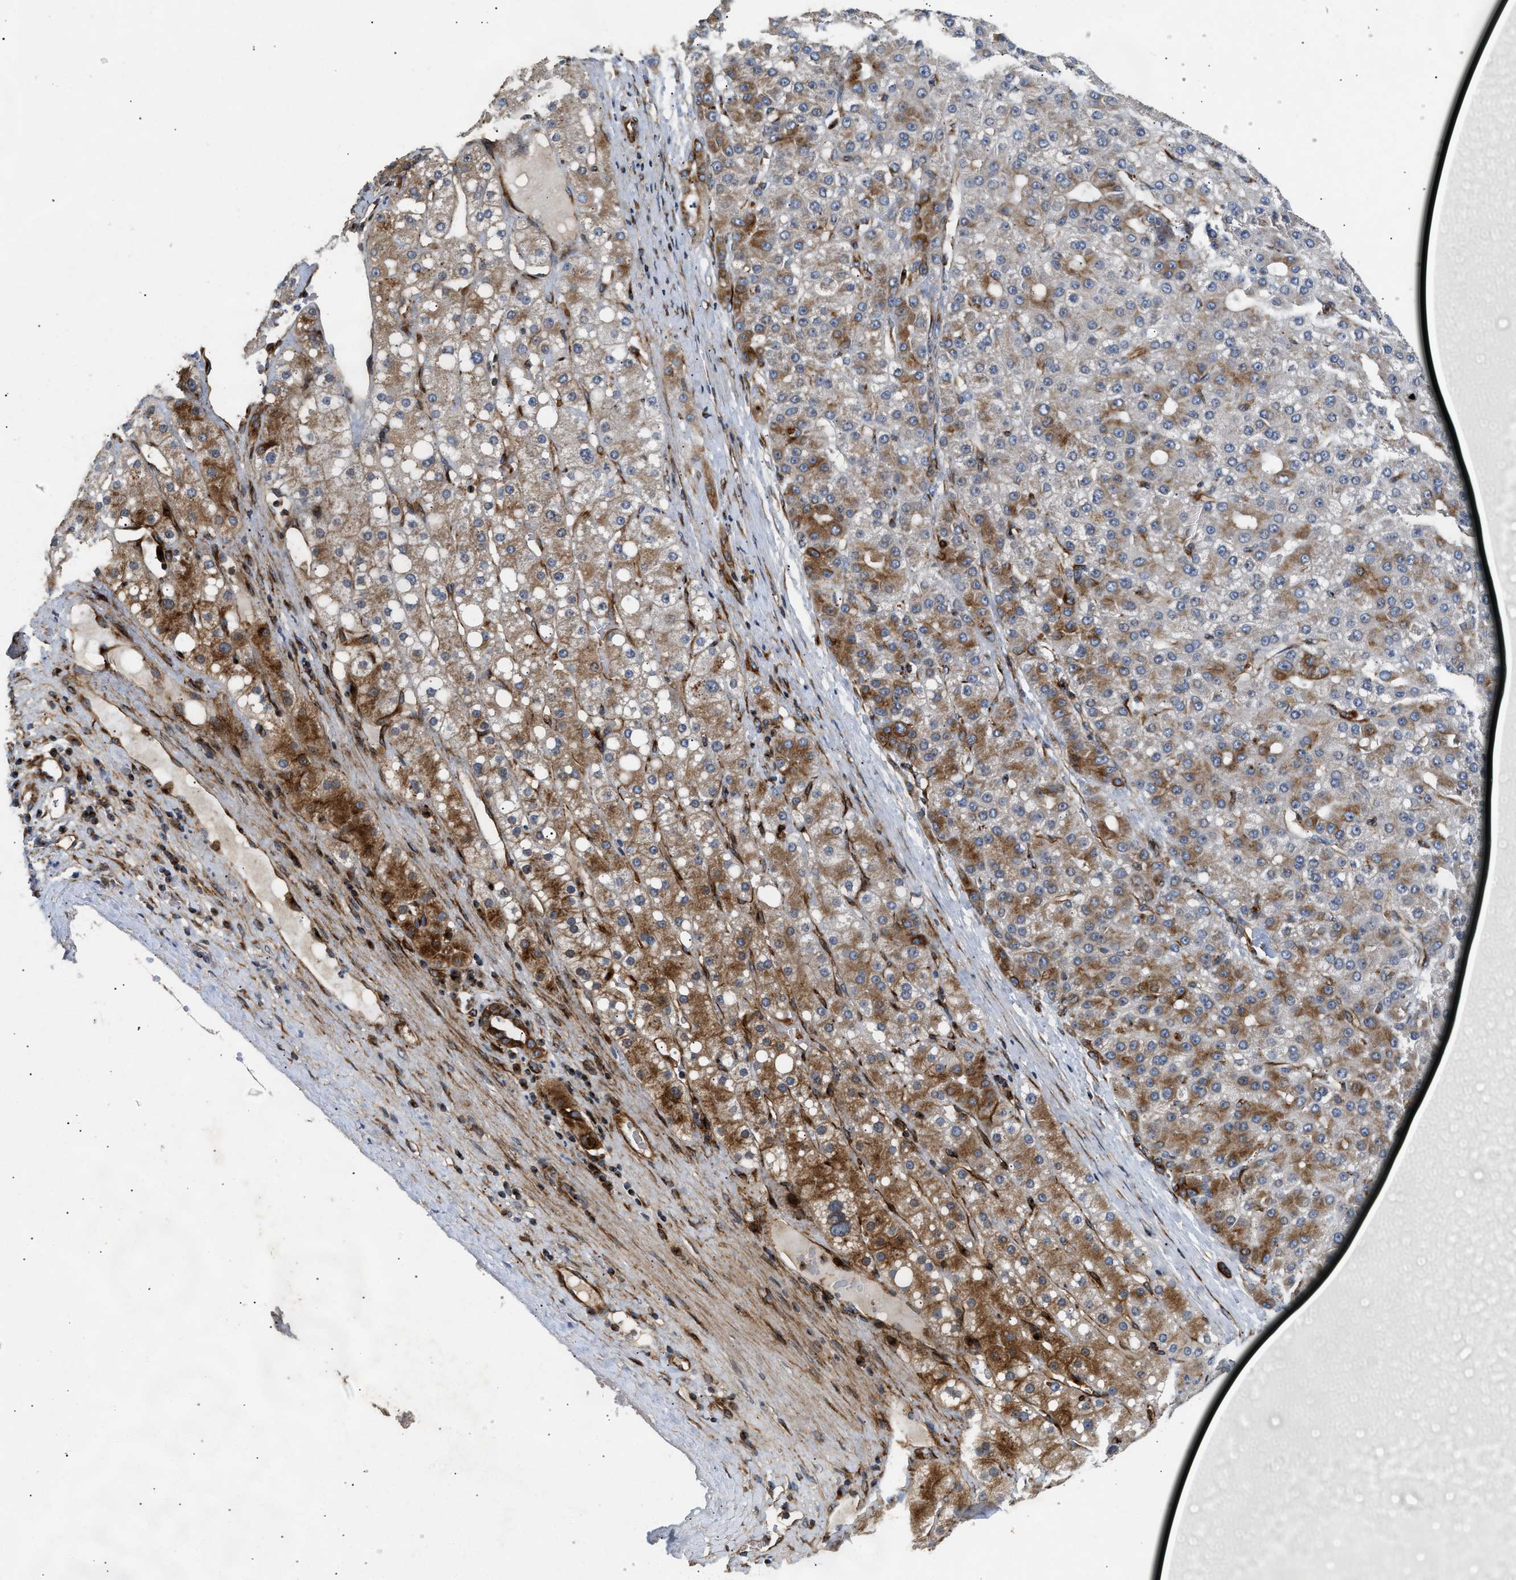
{"staining": {"intensity": "moderate", "quantity": "25%-75%", "location": "cytoplasmic/membranous"}, "tissue": "liver cancer", "cell_type": "Tumor cells", "image_type": "cancer", "snomed": [{"axis": "morphology", "description": "Carcinoma, Hepatocellular, NOS"}, {"axis": "topography", "description": "Liver"}], "caption": "A histopathology image showing moderate cytoplasmic/membranous staining in approximately 25%-75% of tumor cells in liver cancer (hepatocellular carcinoma), as visualized by brown immunohistochemical staining.", "gene": "IL17RC", "patient": {"sex": "male", "age": 67}}